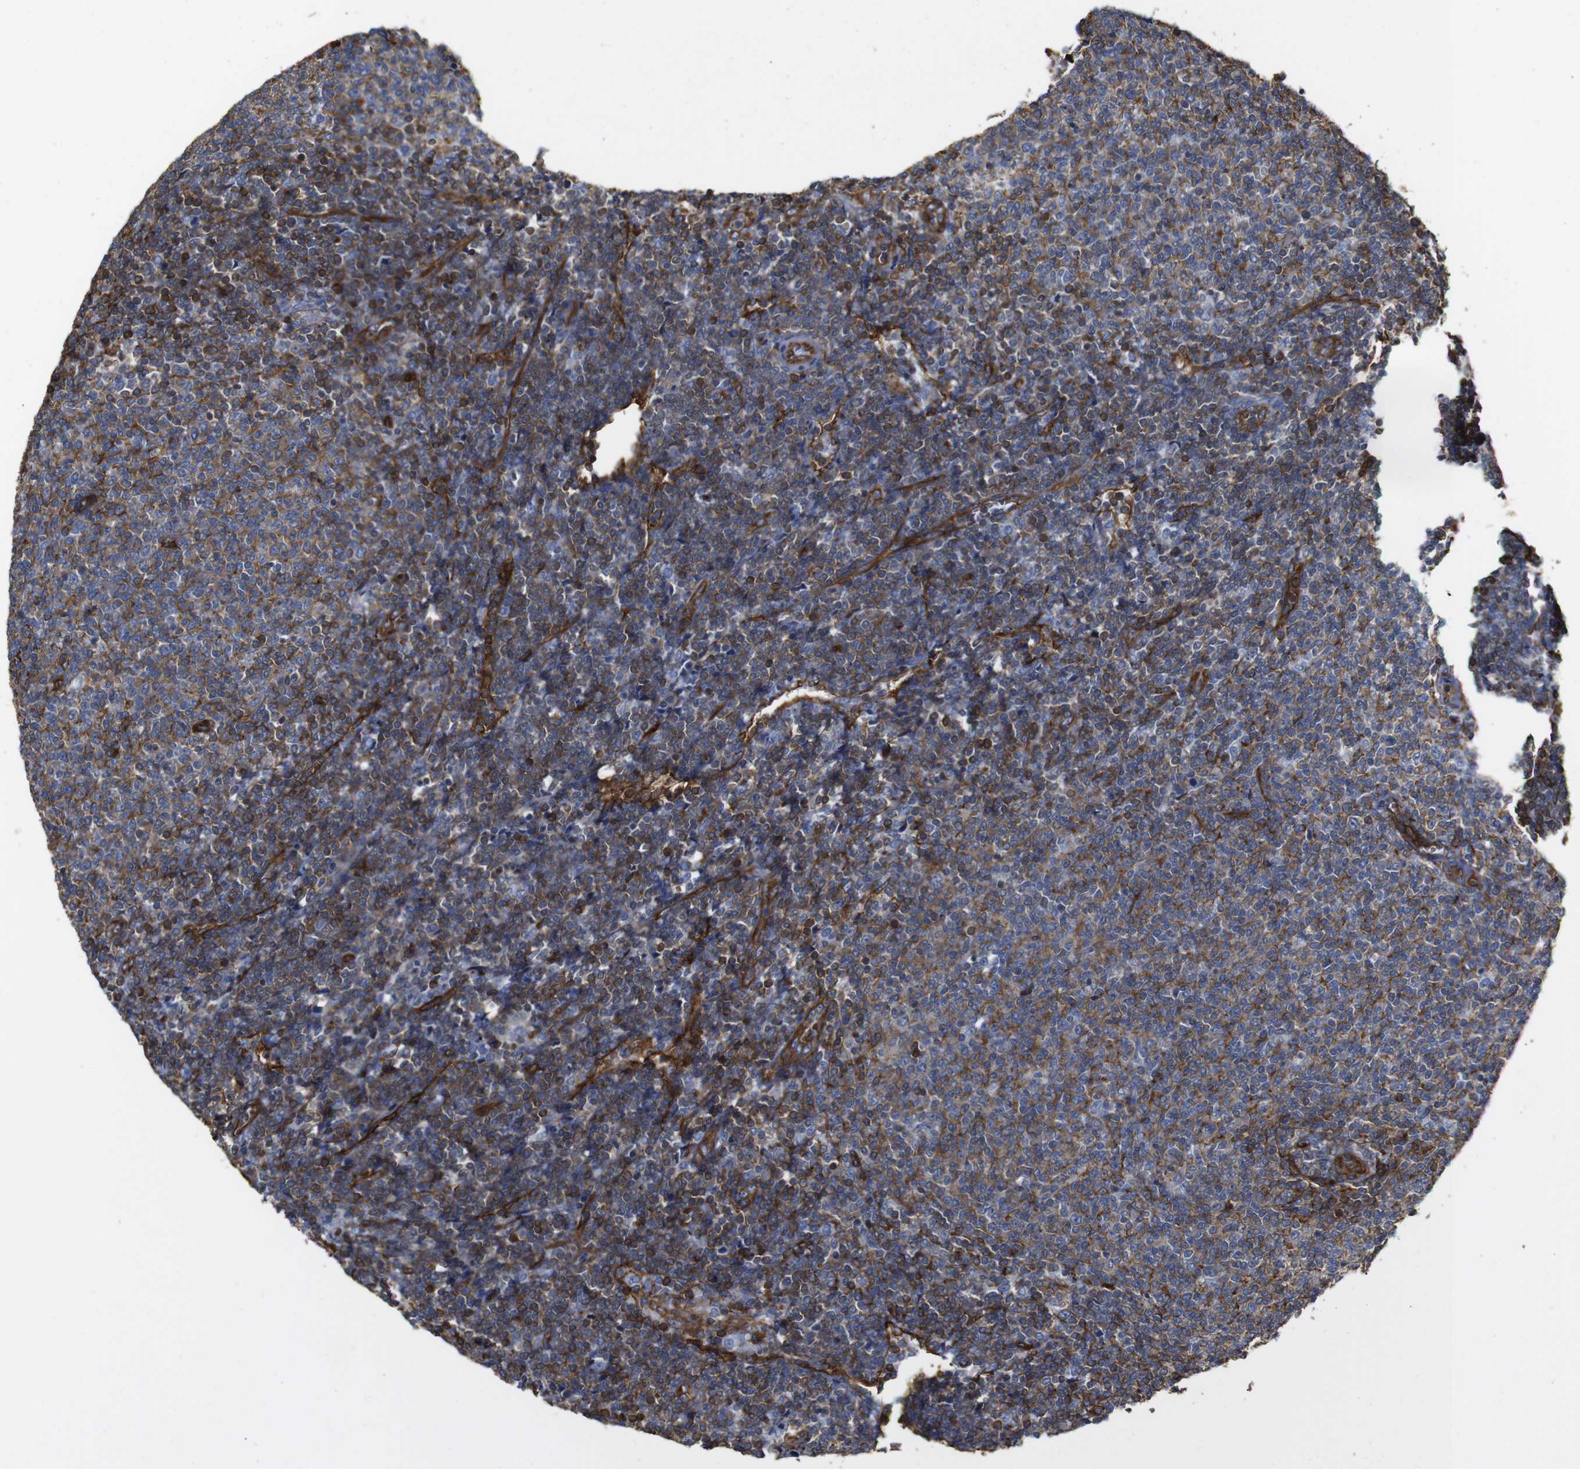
{"staining": {"intensity": "moderate", "quantity": "<25%", "location": "cytoplasmic/membranous"}, "tissue": "lymphoma", "cell_type": "Tumor cells", "image_type": "cancer", "snomed": [{"axis": "morphology", "description": "Malignant lymphoma, non-Hodgkin's type, Low grade"}, {"axis": "topography", "description": "Lymph node"}], "caption": "IHC staining of low-grade malignant lymphoma, non-Hodgkin's type, which demonstrates low levels of moderate cytoplasmic/membranous expression in about <25% of tumor cells indicating moderate cytoplasmic/membranous protein staining. The staining was performed using DAB (3,3'-diaminobenzidine) (brown) for protein detection and nuclei were counterstained in hematoxylin (blue).", "gene": "SPTBN1", "patient": {"sex": "male", "age": 66}}